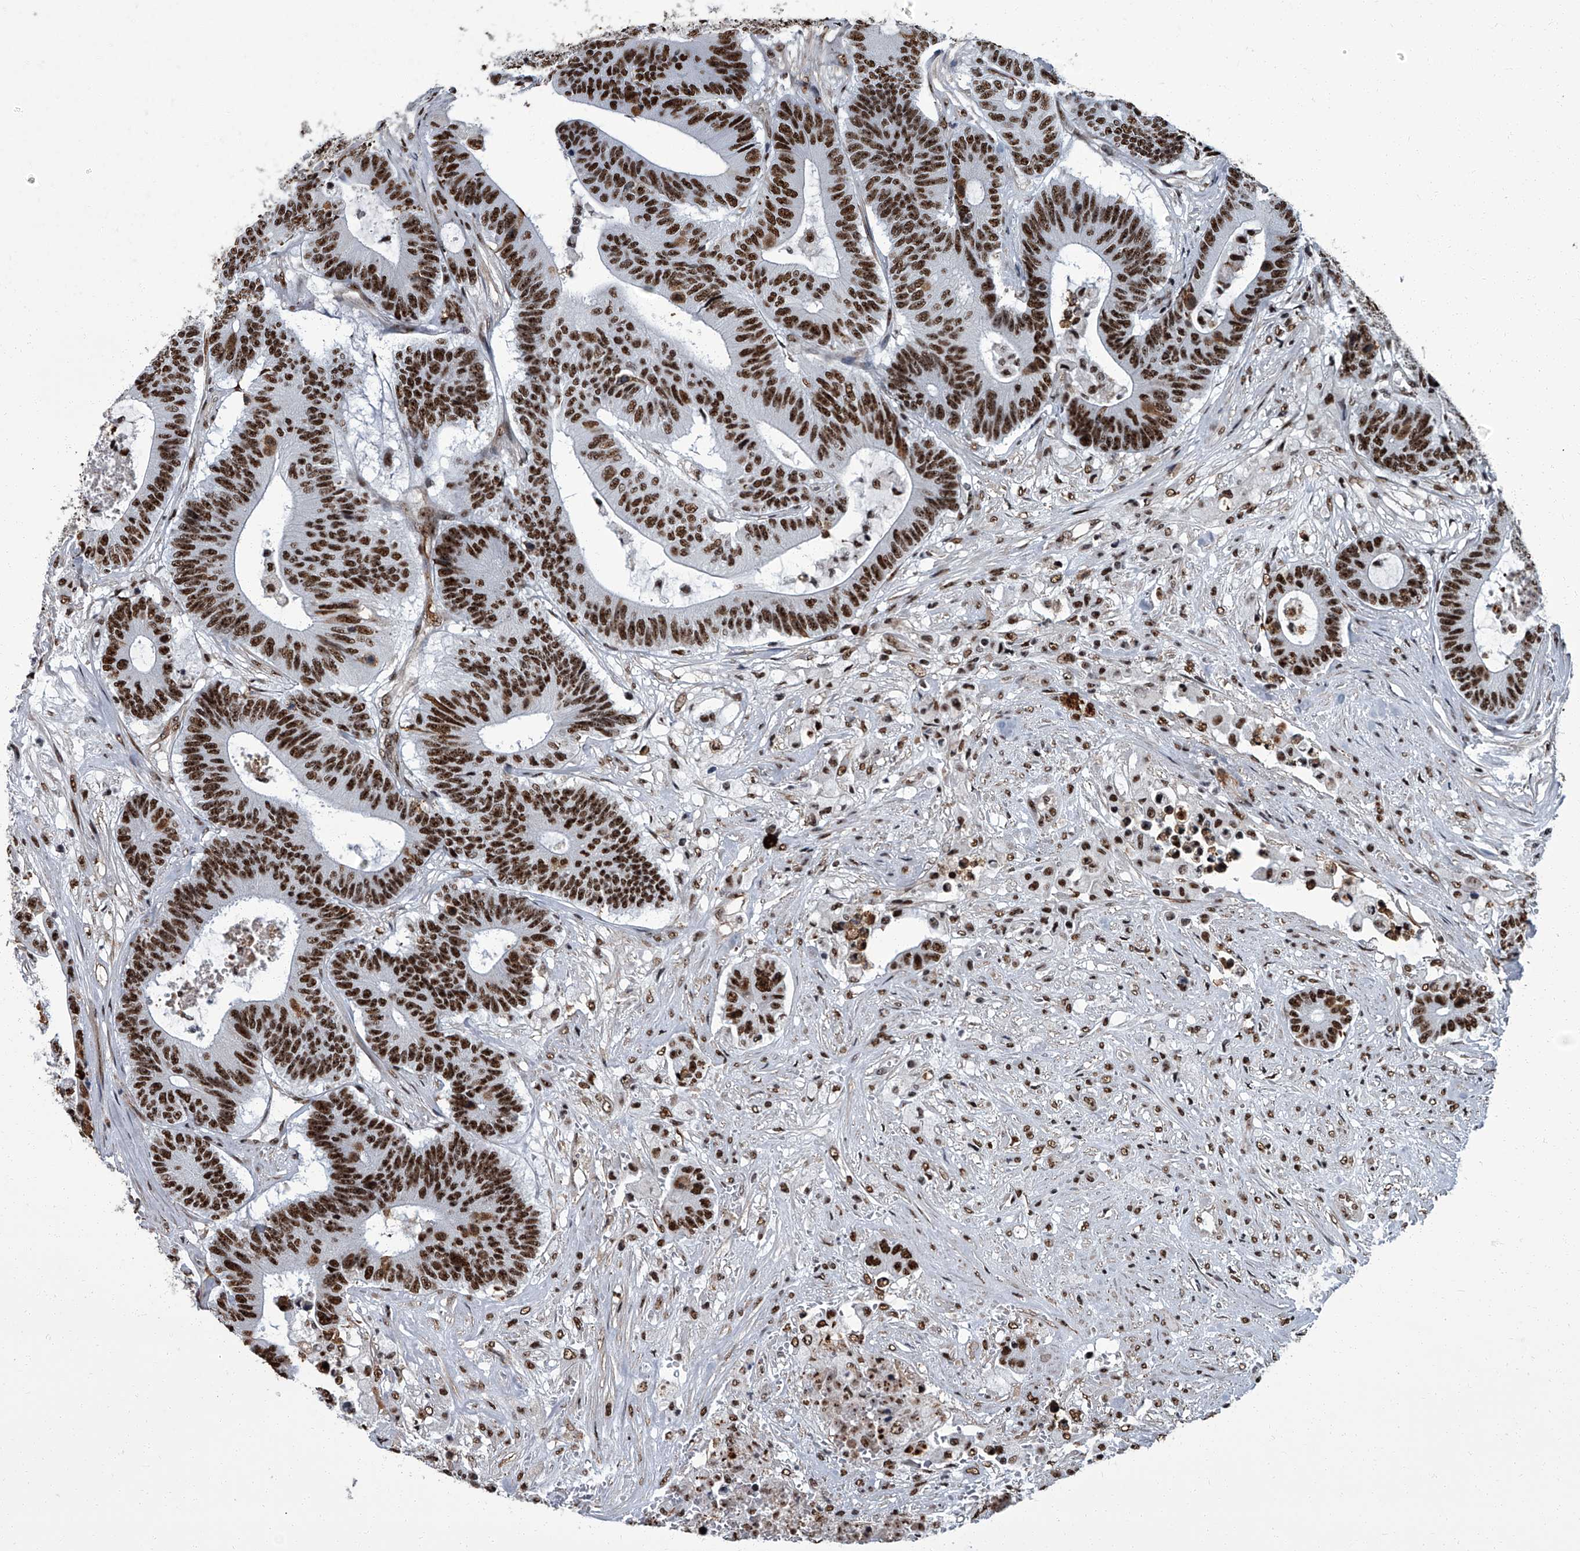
{"staining": {"intensity": "strong", "quantity": ">75%", "location": "nuclear"}, "tissue": "colorectal cancer", "cell_type": "Tumor cells", "image_type": "cancer", "snomed": [{"axis": "morphology", "description": "Adenocarcinoma, NOS"}, {"axis": "topography", "description": "Colon"}], "caption": "This histopathology image shows colorectal adenocarcinoma stained with immunohistochemistry (IHC) to label a protein in brown. The nuclear of tumor cells show strong positivity for the protein. Nuclei are counter-stained blue.", "gene": "ZNF518B", "patient": {"sex": "female", "age": 84}}